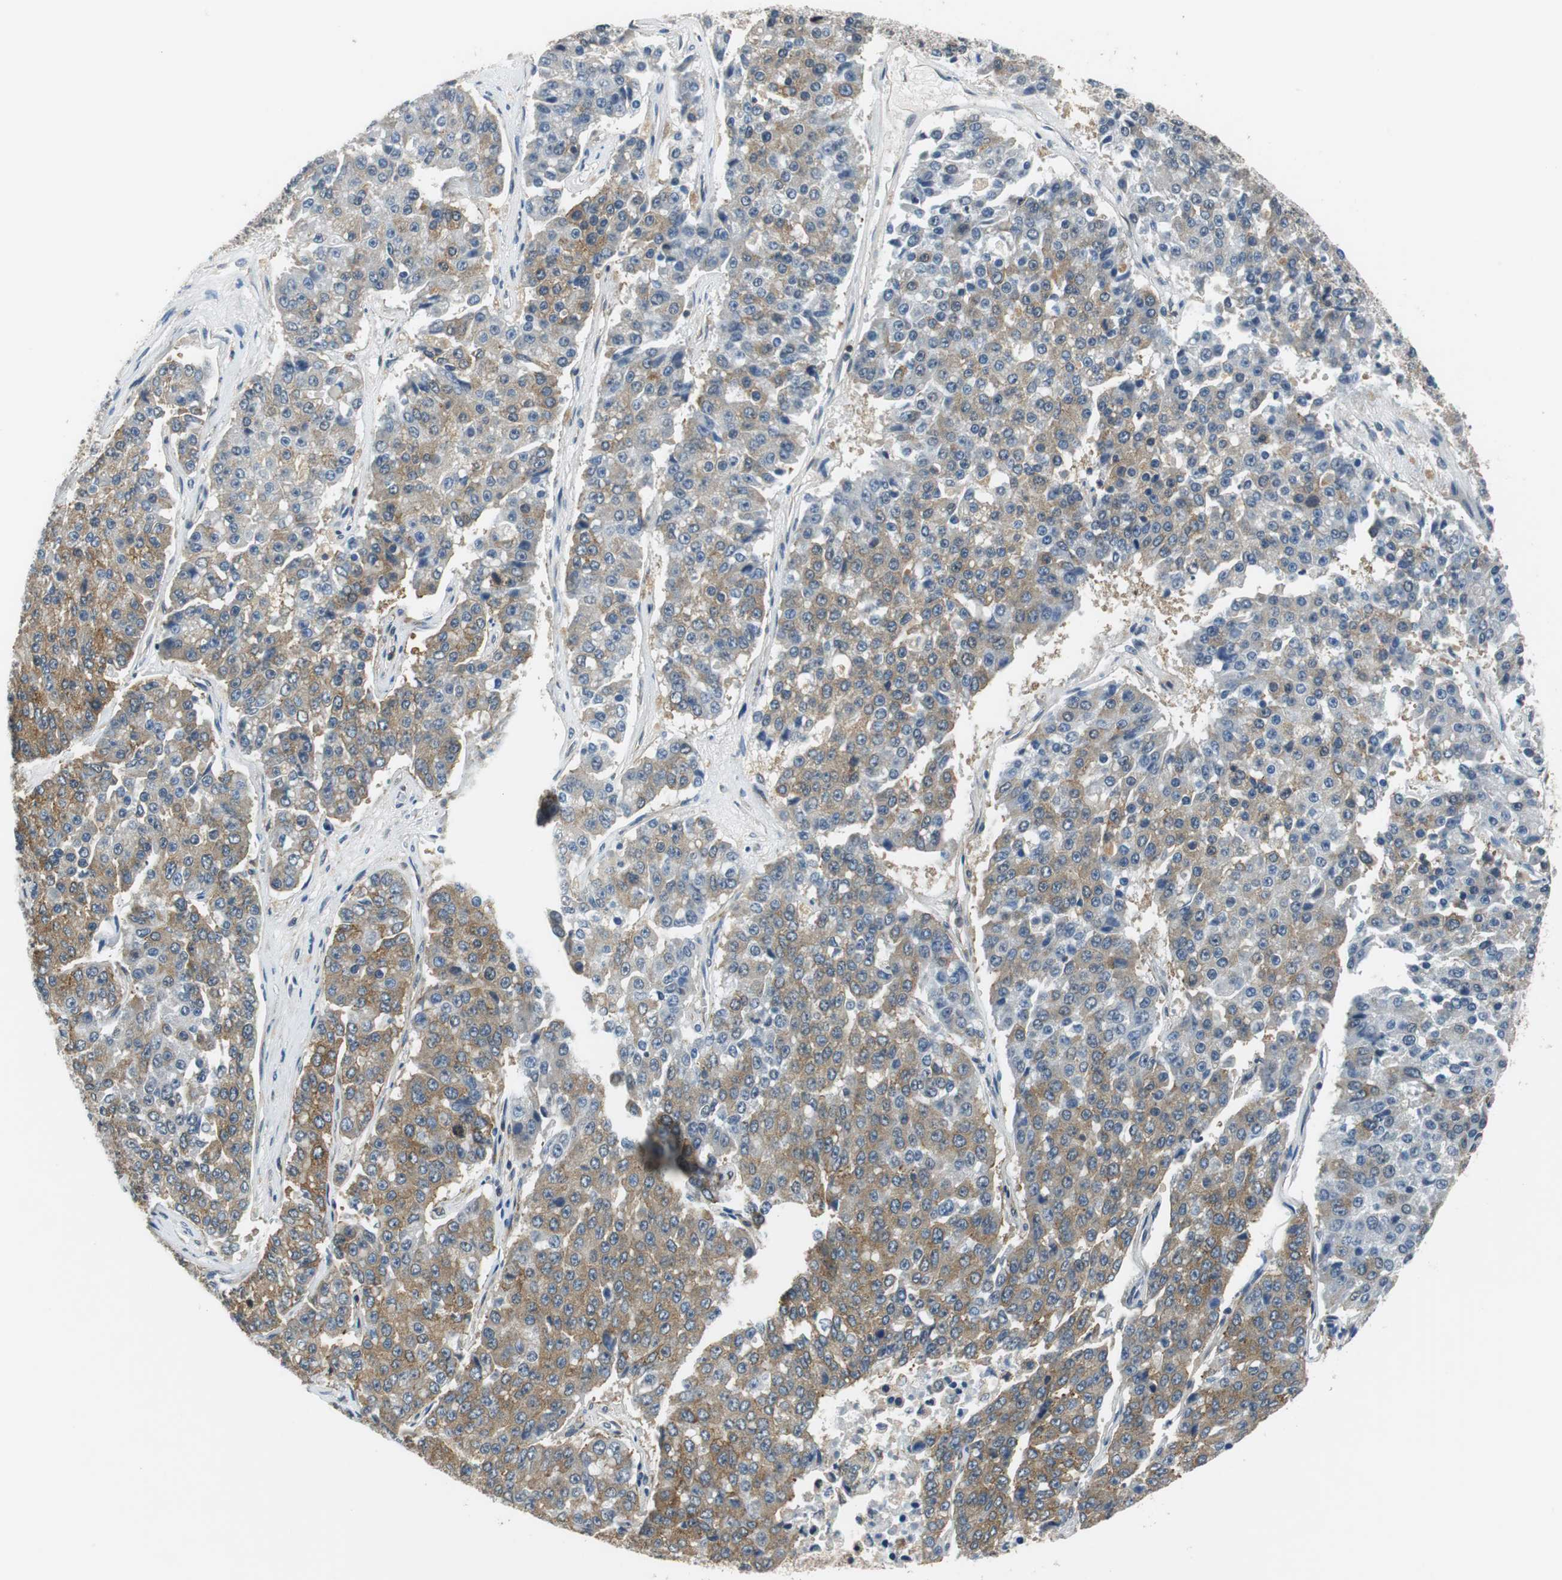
{"staining": {"intensity": "moderate", "quantity": "25%-75%", "location": "cytoplasmic/membranous"}, "tissue": "pancreatic cancer", "cell_type": "Tumor cells", "image_type": "cancer", "snomed": [{"axis": "morphology", "description": "Adenocarcinoma, NOS"}, {"axis": "topography", "description": "Pancreas"}], "caption": "There is medium levels of moderate cytoplasmic/membranous positivity in tumor cells of pancreatic adenocarcinoma, as demonstrated by immunohistochemical staining (brown color).", "gene": "CNOT3", "patient": {"sex": "male", "age": 50}}